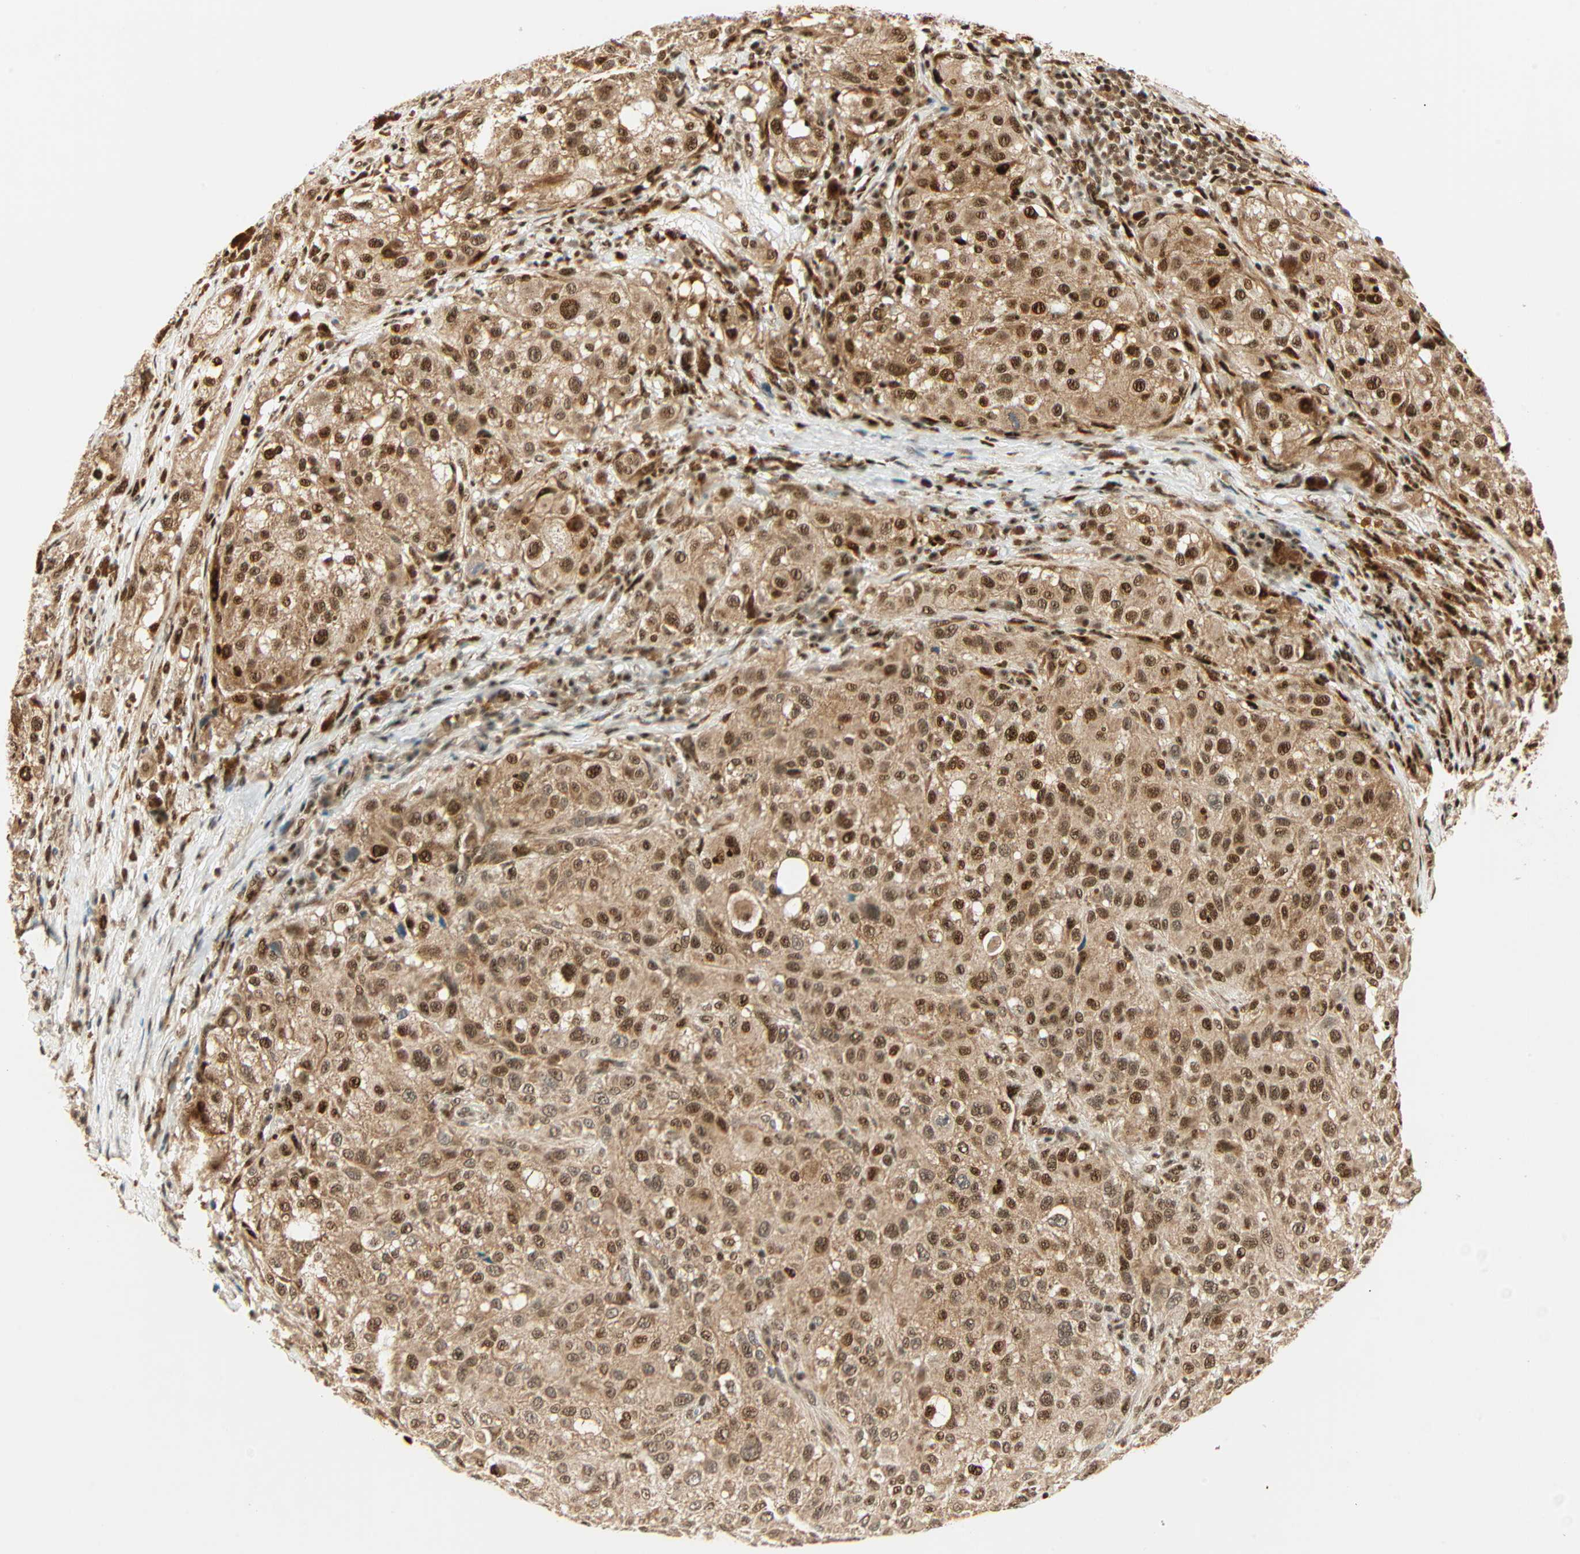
{"staining": {"intensity": "strong", "quantity": ">75%", "location": "cytoplasmic/membranous,nuclear"}, "tissue": "melanoma", "cell_type": "Tumor cells", "image_type": "cancer", "snomed": [{"axis": "morphology", "description": "Necrosis, NOS"}, {"axis": "morphology", "description": "Malignant melanoma, NOS"}, {"axis": "topography", "description": "Skin"}], "caption": "DAB (3,3'-diaminobenzidine) immunohistochemical staining of melanoma demonstrates strong cytoplasmic/membranous and nuclear protein staining in about >75% of tumor cells.", "gene": "PNPLA6", "patient": {"sex": "female", "age": 87}}